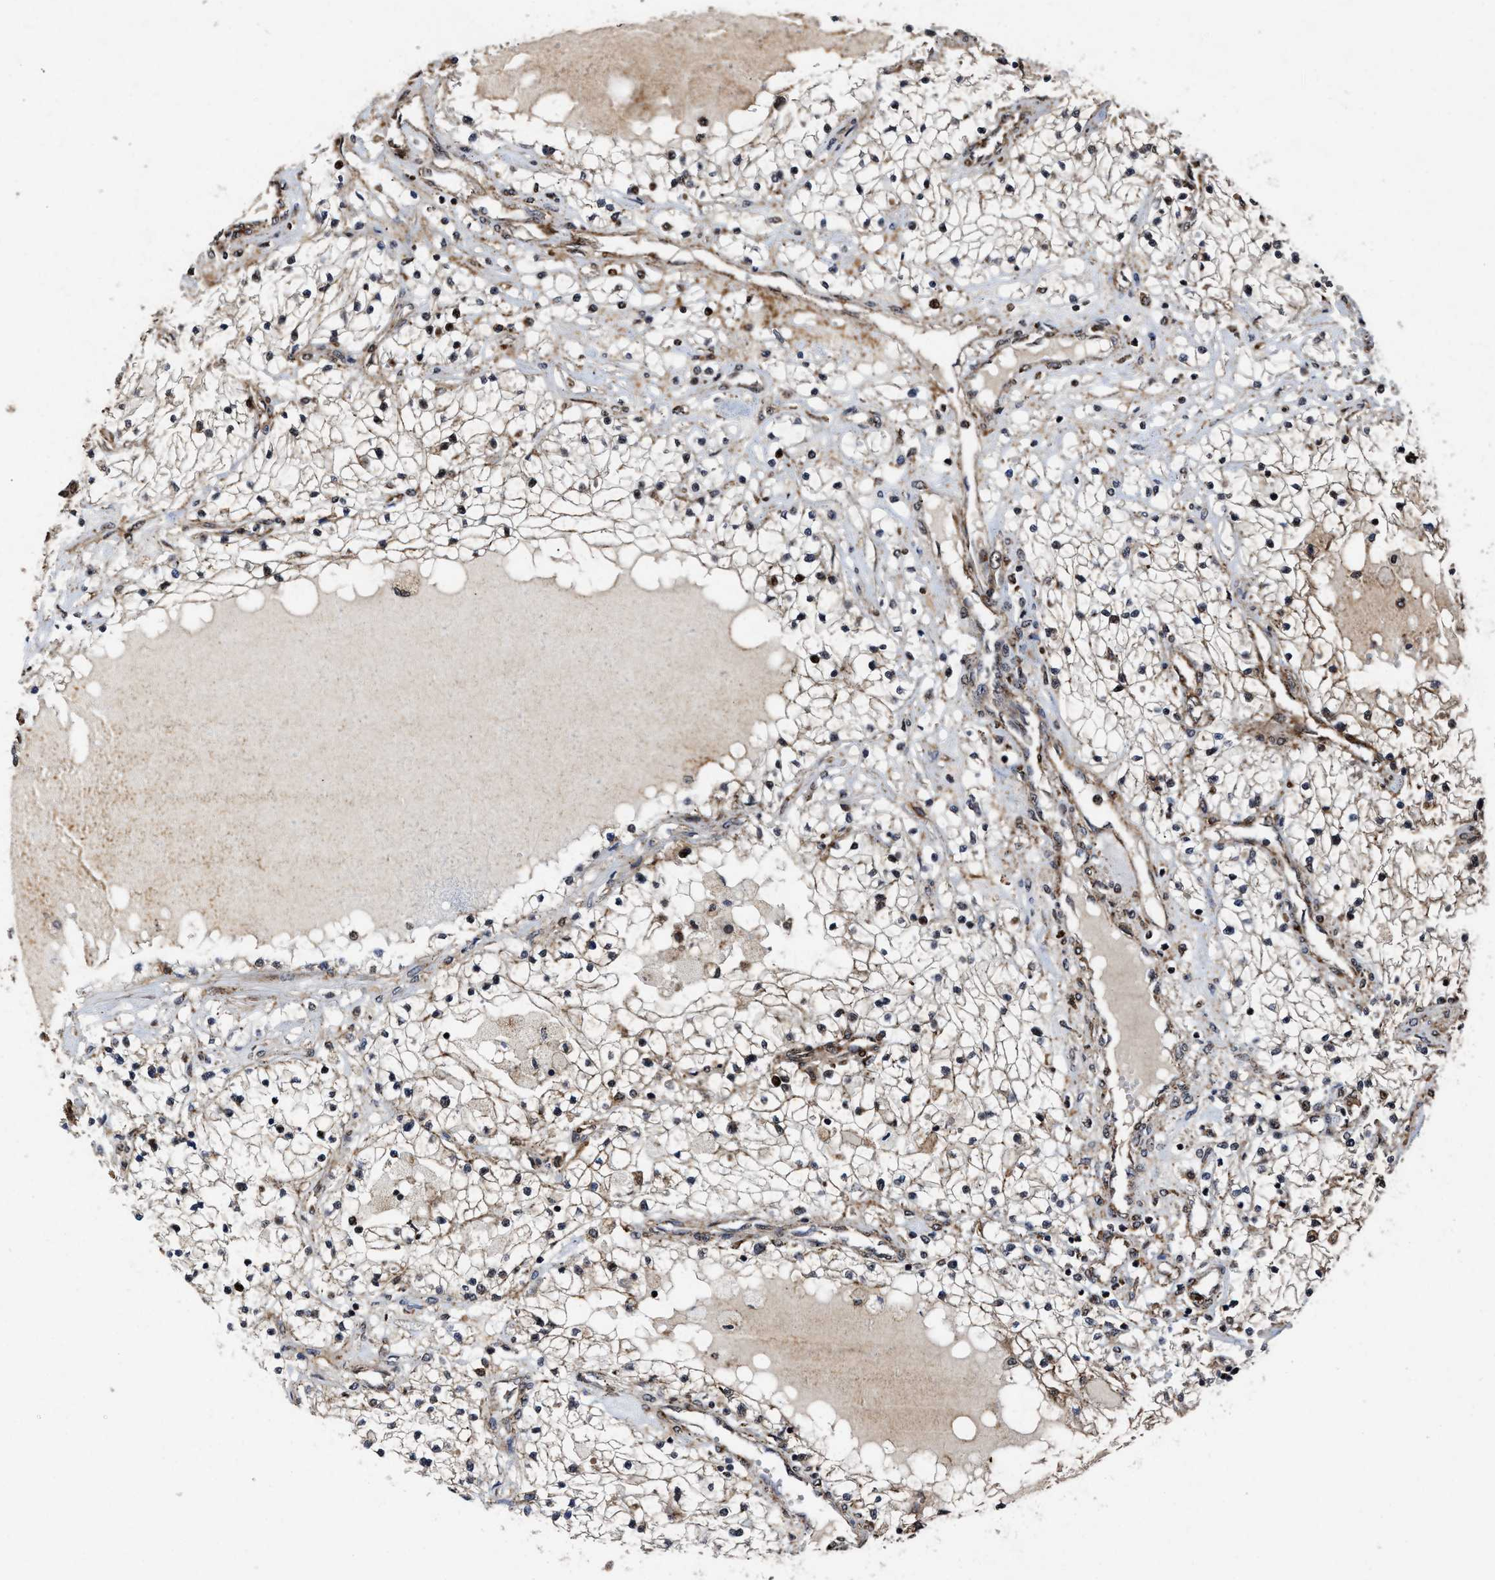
{"staining": {"intensity": "strong", "quantity": "25%-75%", "location": "nuclear"}, "tissue": "renal cancer", "cell_type": "Tumor cells", "image_type": "cancer", "snomed": [{"axis": "morphology", "description": "Adenocarcinoma, NOS"}, {"axis": "topography", "description": "Kidney"}], "caption": "Protein analysis of renal cancer tissue shows strong nuclear staining in approximately 25%-75% of tumor cells.", "gene": "SEPTIN2", "patient": {"sex": "male", "age": 68}}